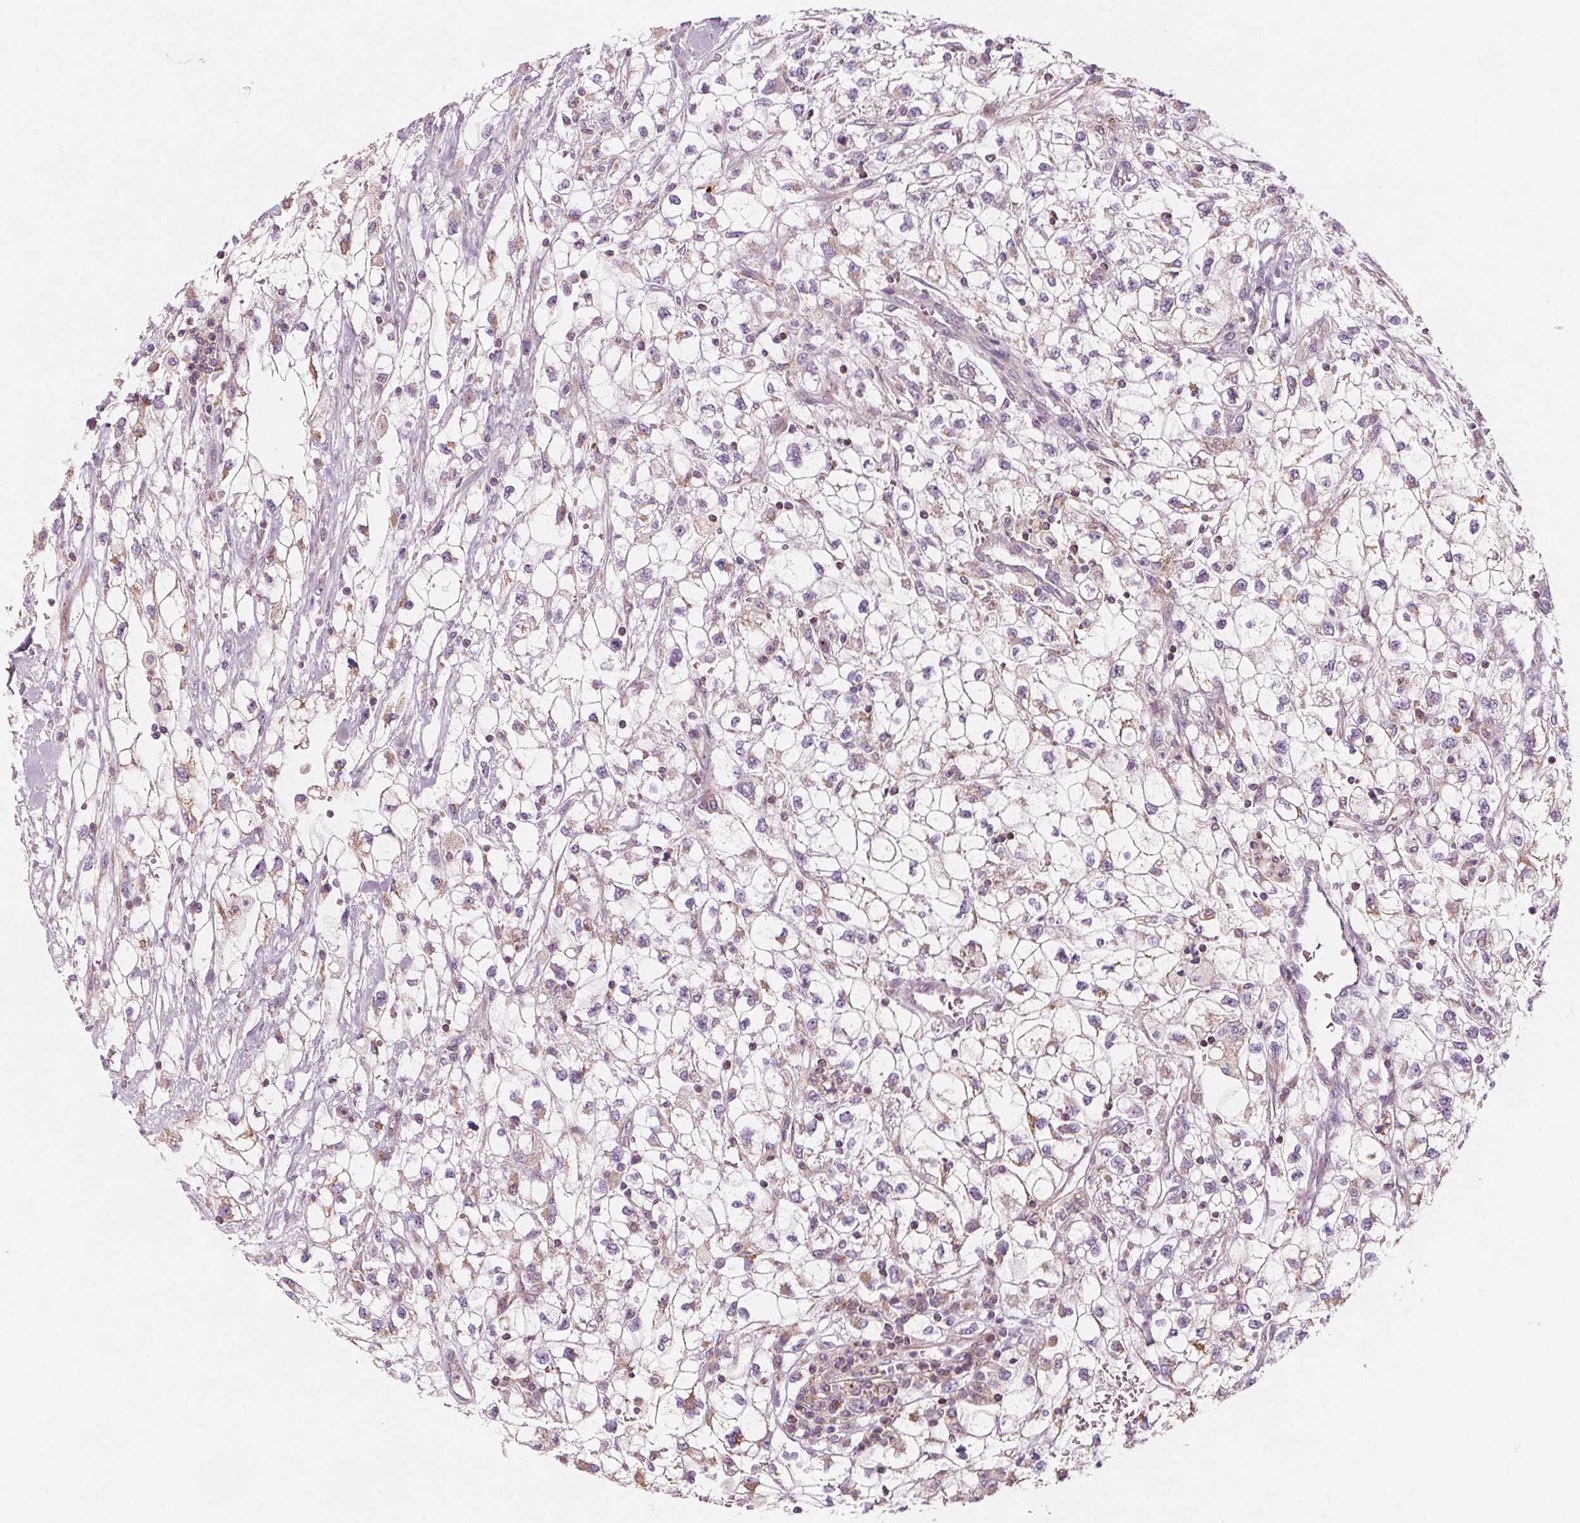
{"staining": {"intensity": "negative", "quantity": "none", "location": "none"}, "tissue": "renal cancer", "cell_type": "Tumor cells", "image_type": "cancer", "snomed": [{"axis": "morphology", "description": "Adenocarcinoma, NOS"}, {"axis": "topography", "description": "Kidney"}], "caption": "A histopathology image of human adenocarcinoma (renal) is negative for staining in tumor cells. (DAB immunohistochemistry (IHC), high magnification).", "gene": "ADAM33", "patient": {"sex": "male", "age": 59}}